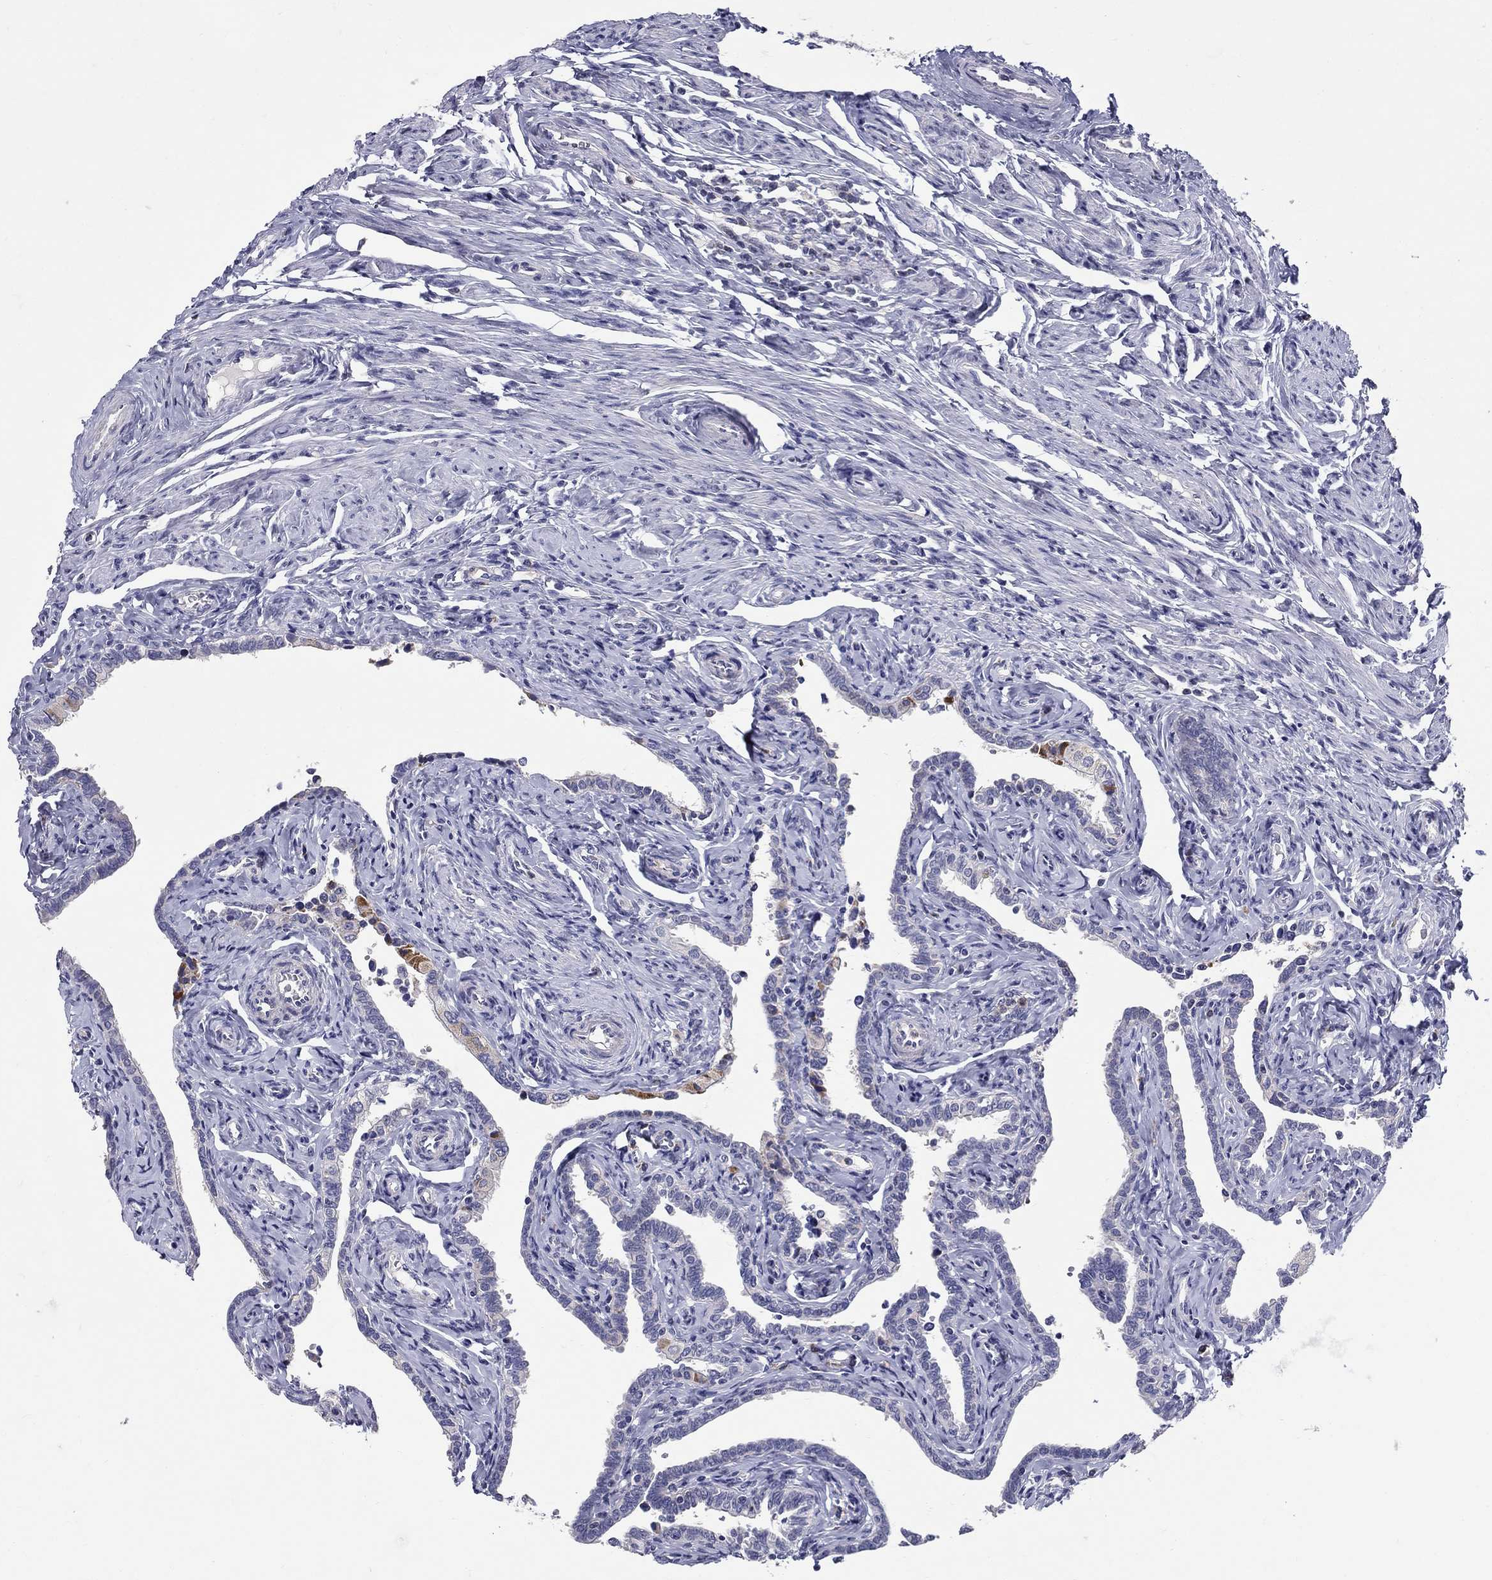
{"staining": {"intensity": "weak", "quantity": "<25%", "location": "cytoplasmic/membranous"}, "tissue": "fallopian tube", "cell_type": "Glandular cells", "image_type": "normal", "snomed": [{"axis": "morphology", "description": "Normal tissue, NOS"}, {"axis": "topography", "description": "Fallopian tube"}, {"axis": "topography", "description": "Ovary"}], "caption": "Immunohistochemistry (IHC) micrograph of benign fallopian tube: fallopian tube stained with DAB (3,3'-diaminobenzidine) exhibits no significant protein positivity in glandular cells.", "gene": "HMX2", "patient": {"sex": "female", "age": 54}}